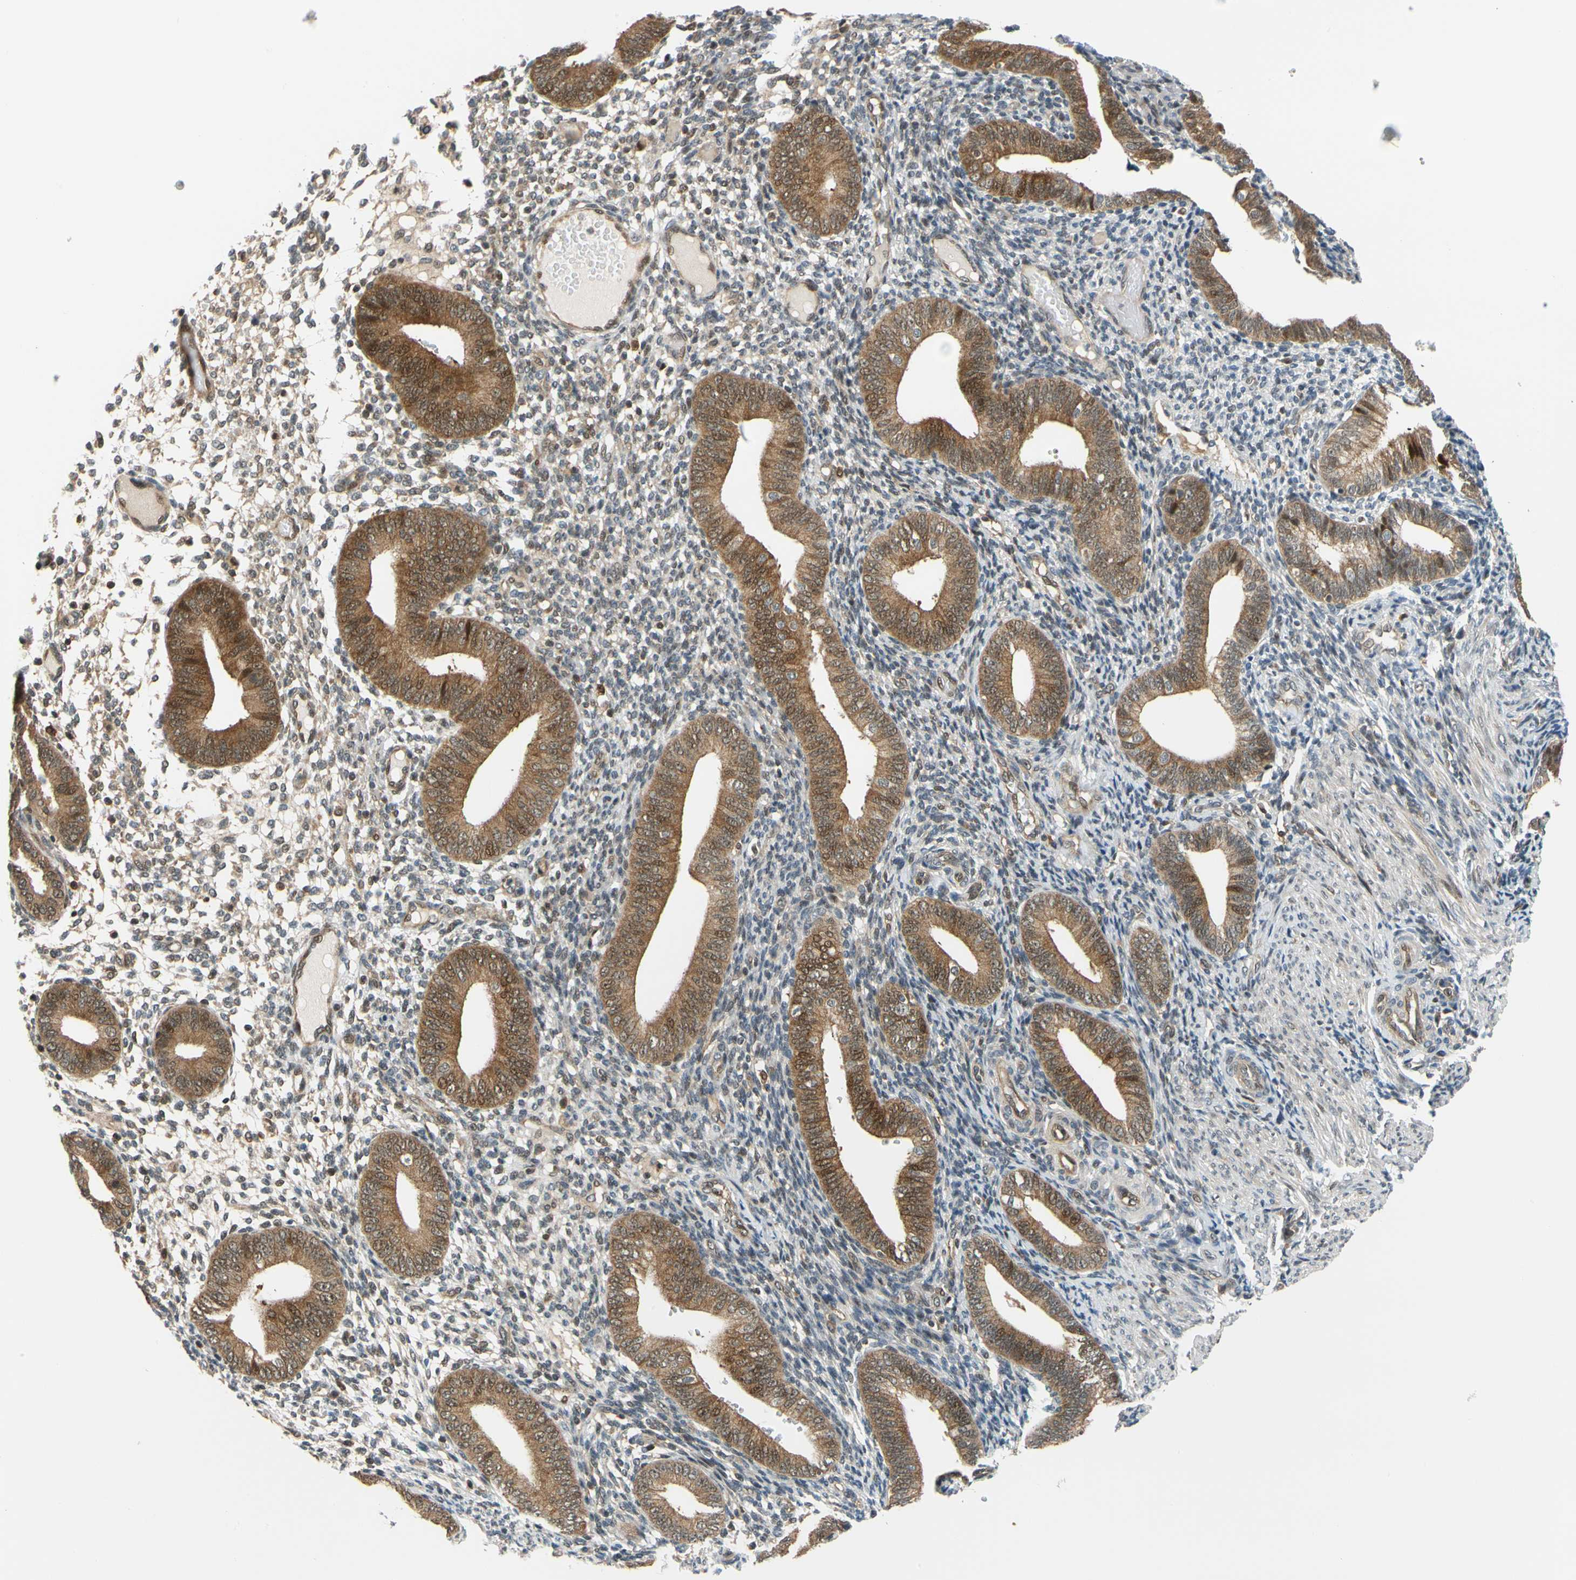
{"staining": {"intensity": "weak", "quantity": "<25%", "location": "cytoplasmic/membranous"}, "tissue": "endometrium", "cell_type": "Cells in endometrial stroma", "image_type": "normal", "snomed": [{"axis": "morphology", "description": "Normal tissue, NOS"}, {"axis": "topography", "description": "Endometrium"}], "caption": "Immunohistochemical staining of normal endometrium displays no significant expression in cells in endometrial stroma.", "gene": "MAPK9", "patient": {"sex": "female", "age": 42}}